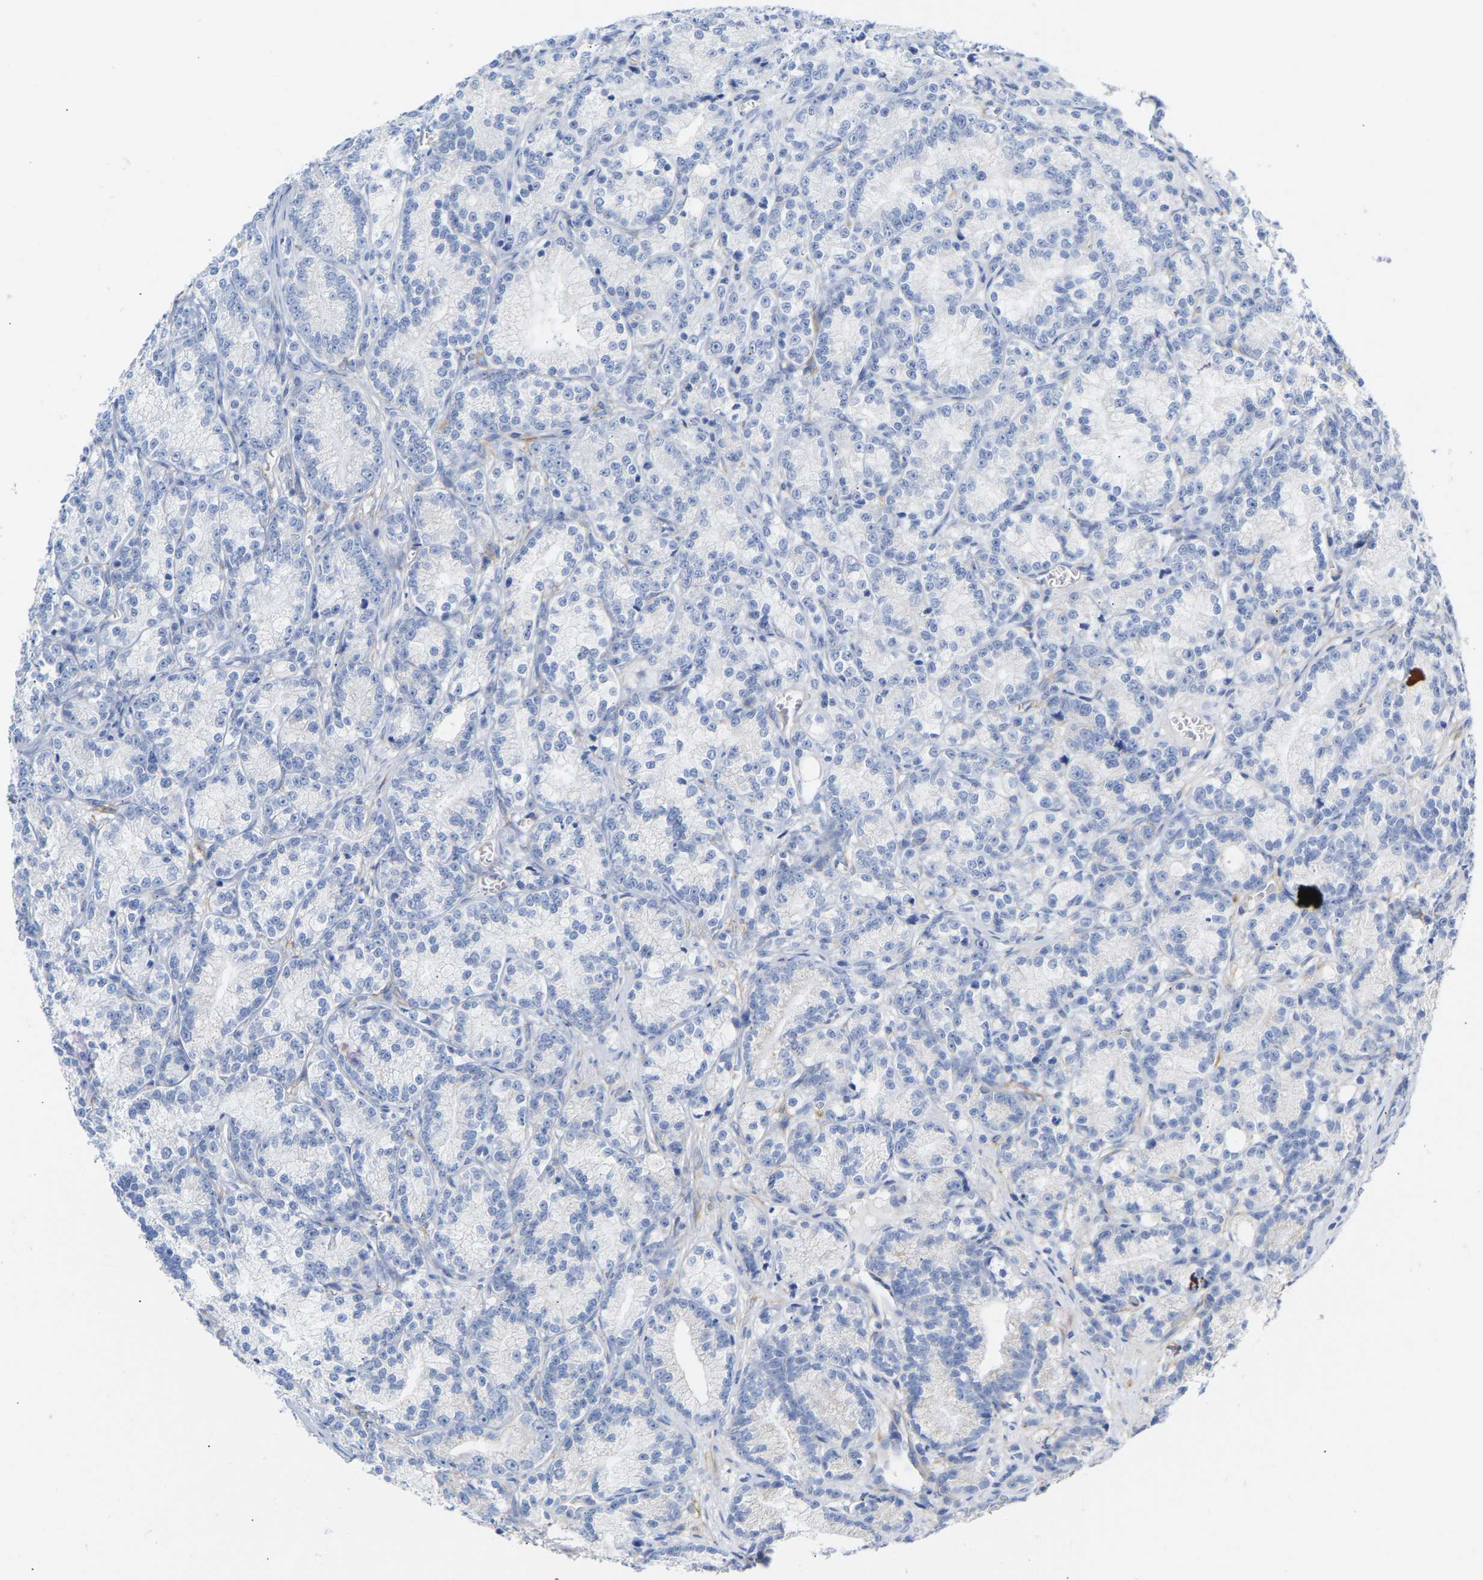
{"staining": {"intensity": "negative", "quantity": "none", "location": "none"}, "tissue": "prostate cancer", "cell_type": "Tumor cells", "image_type": "cancer", "snomed": [{"axis": "morphology", "description": "Adenocarcinoma, Low grade"}, {"axis": "topography", "description": "Prostate"}], "caption": "DAB immunohistochemical staining of human adenocarcinoma (low-grade) (prostate) demonstrates no significant staining in tumor cells.", "gene": "AMPH", "patient": {"sex": "male", "age": 89}}